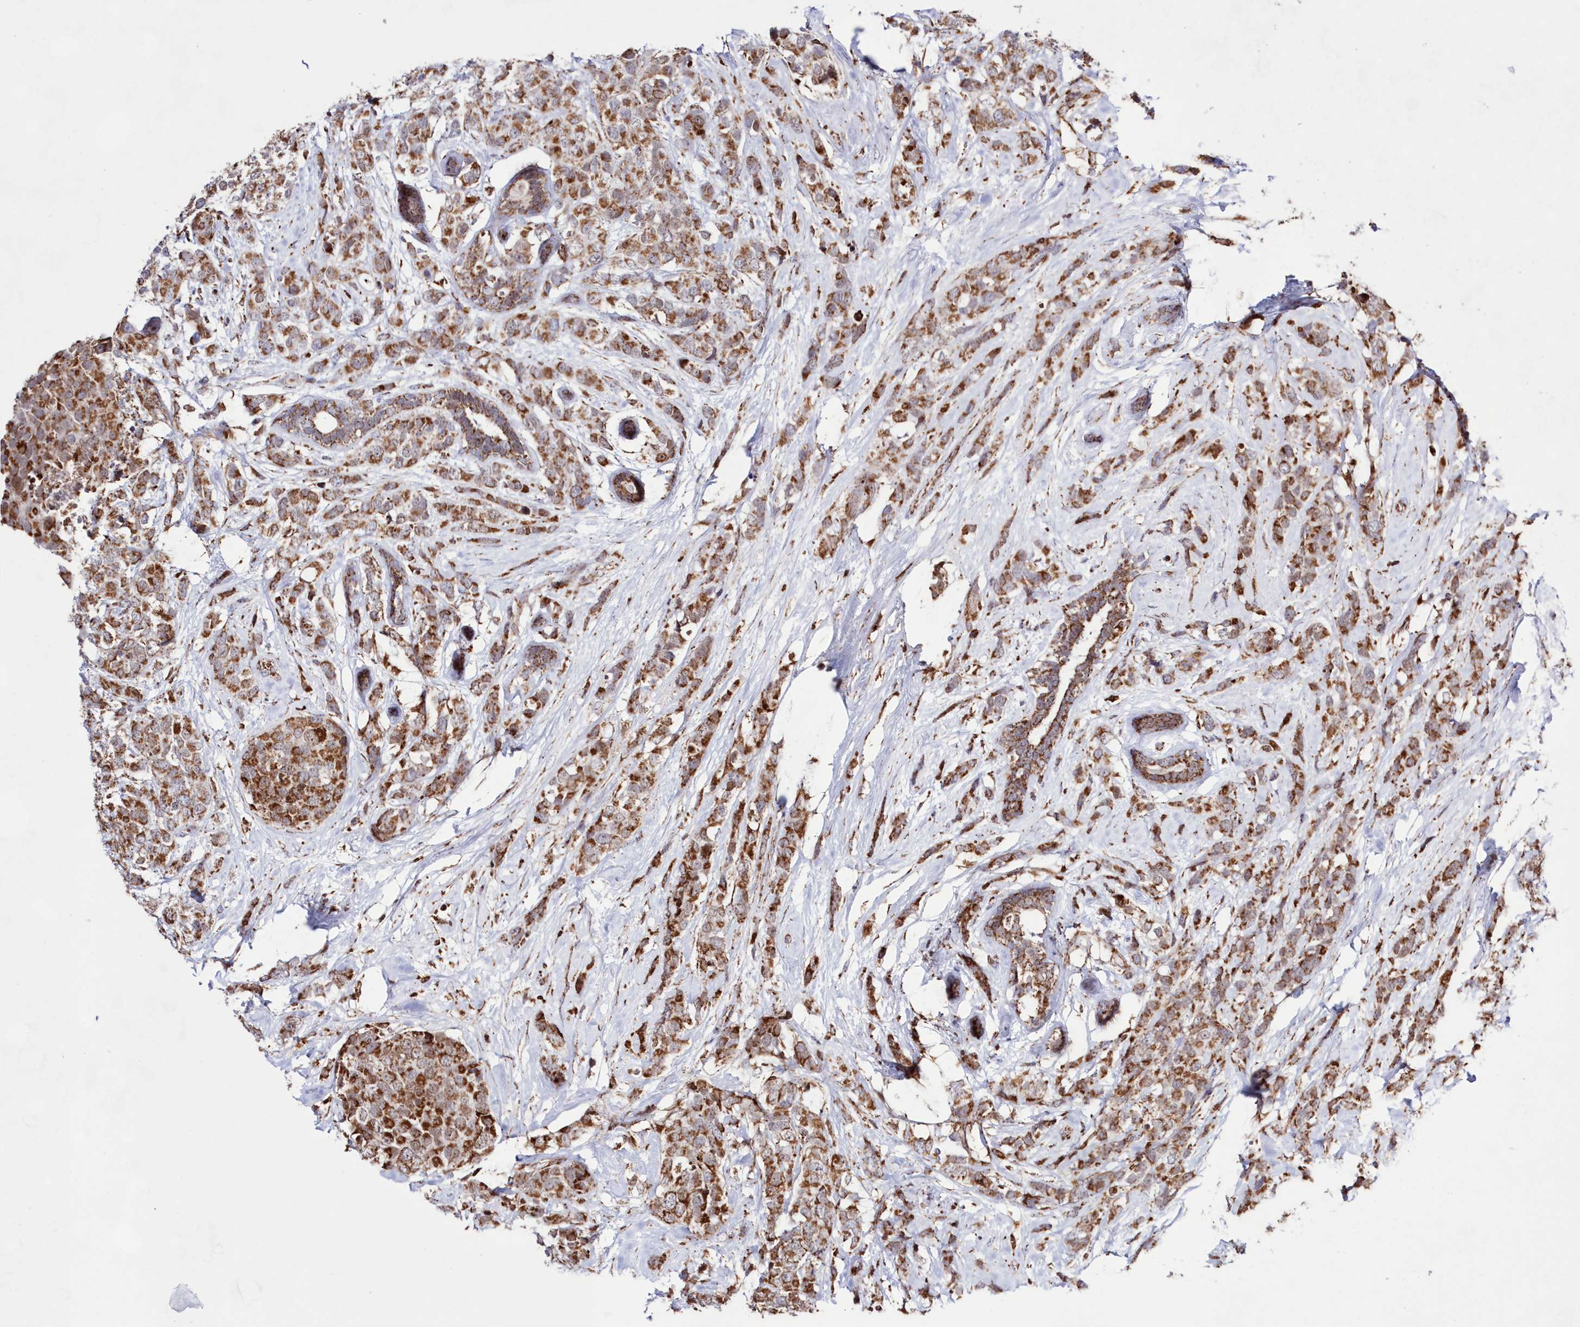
{"staining": {"intensity": "moderate", "quantity": ">75%", "location": "cytoplasmic/membranous"}, "tissue": "breast cancer", "cell_type": "Tumor cells", "image_type": "cancer", "snomed": [{"axis": "morphology", "description": "Lobular carcinoma"}, {"axis": "topography", "description": "Breast"}], "caption": "About >75% of tumor cells in human breast cancer (lobular carcinoma) show moderate cytoplasmic/membranous protein staining as visualized by brown immunohistochemical staining.", "gene": "HADHB", "patient": {"sex": "female", "age": 59}}